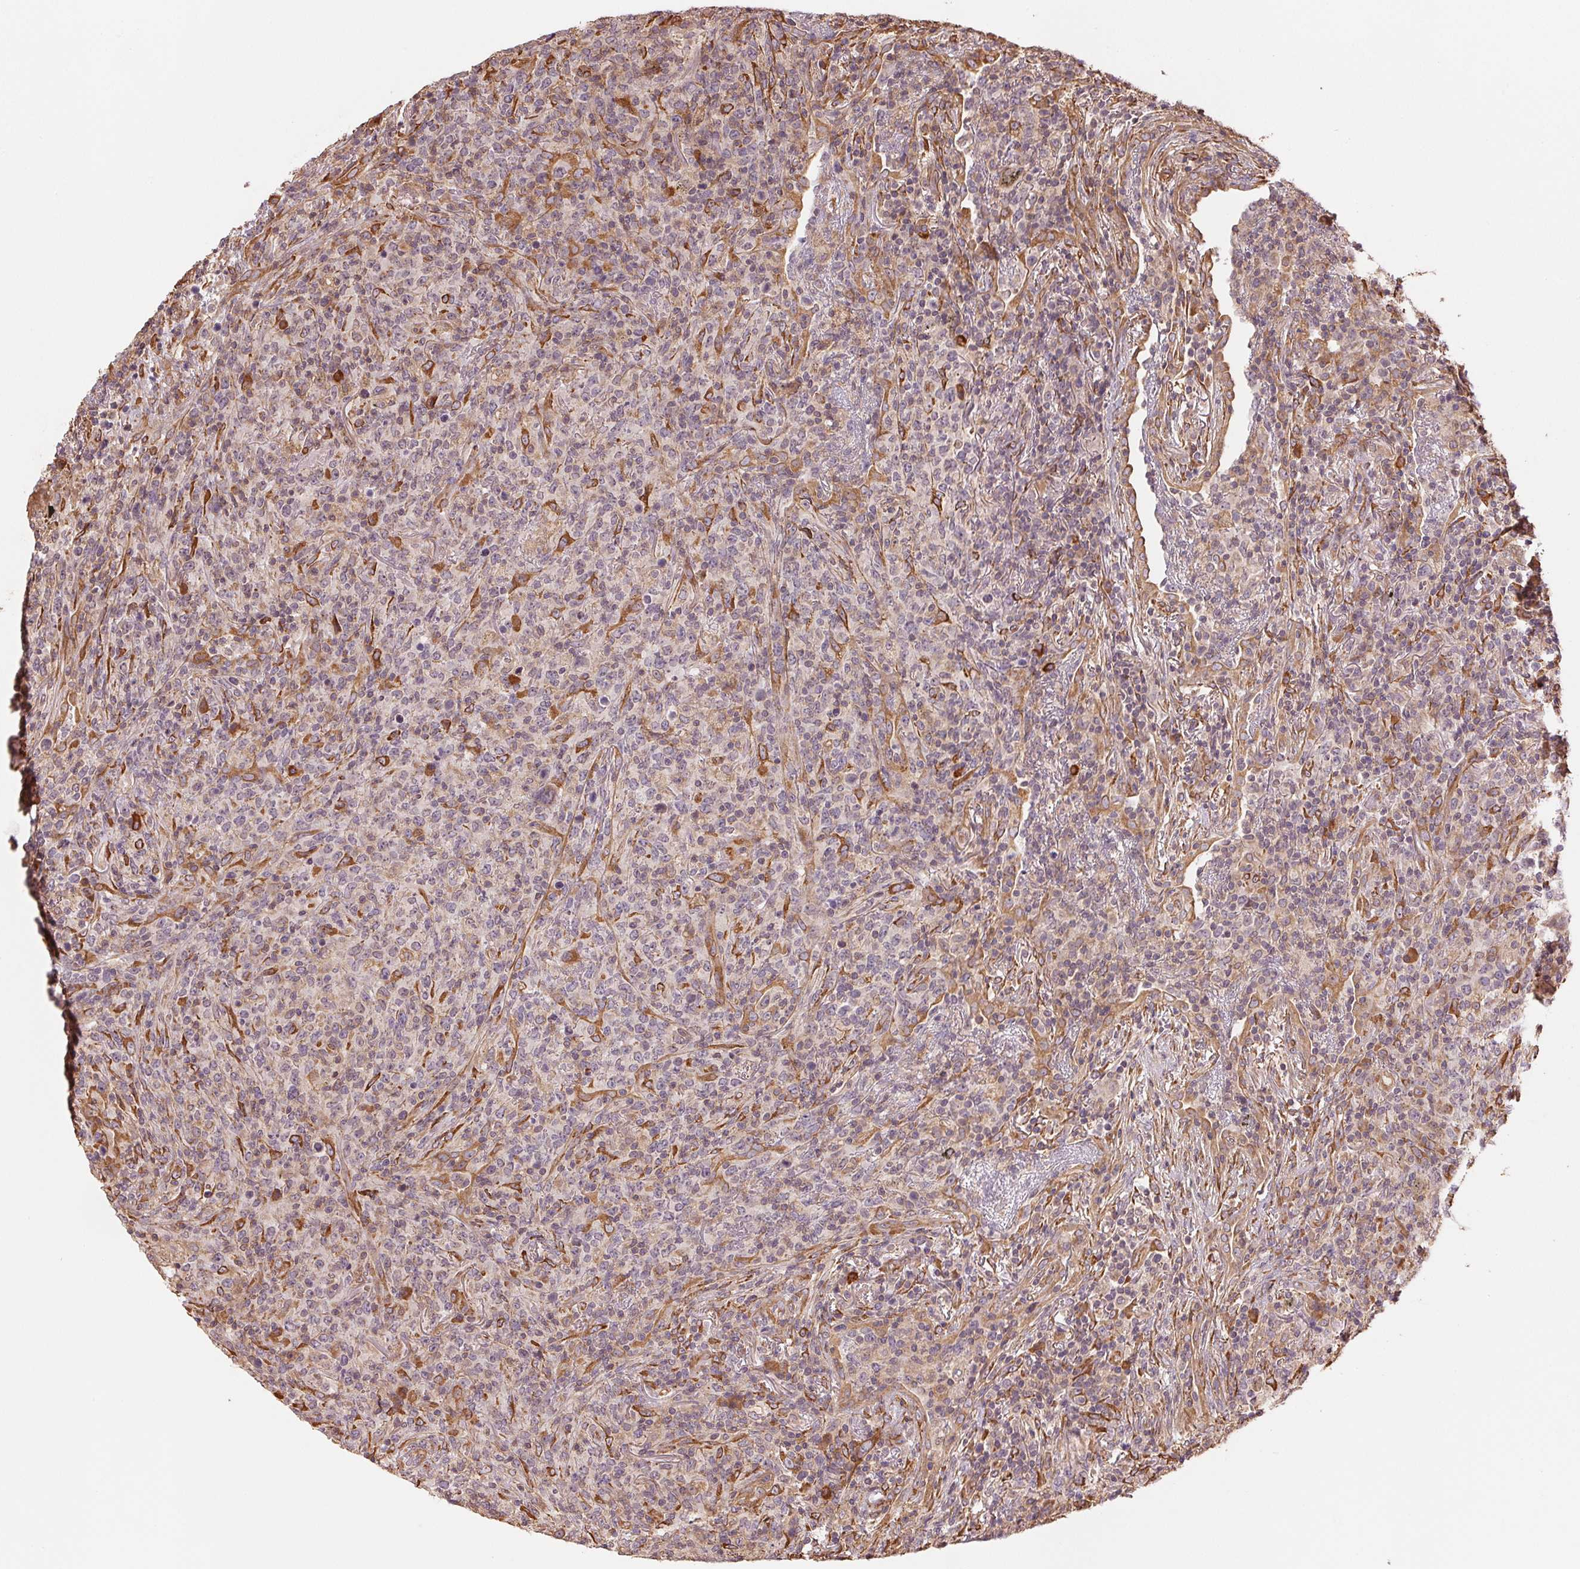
{"staining": {"intensity": "negative", "quantity": "none", "location": "none"}, "tissue": "lymphoma", "cell_type": "Tumor cells", "image_type": "cancer", "snomed": [{"axis": "morphology", "description": "Malignant lymphoma, non-Hodgkin's type, High grade"}, {"axis": "topography", "description": "Lung"}], "caption": "Micrograph shows no protein expression in tumor cells of high-grade malignant lymphoma, non-Hodgkin's type tissue.", "gene": "C6orf163", "patient": {"sex": "male", "age": 79}}